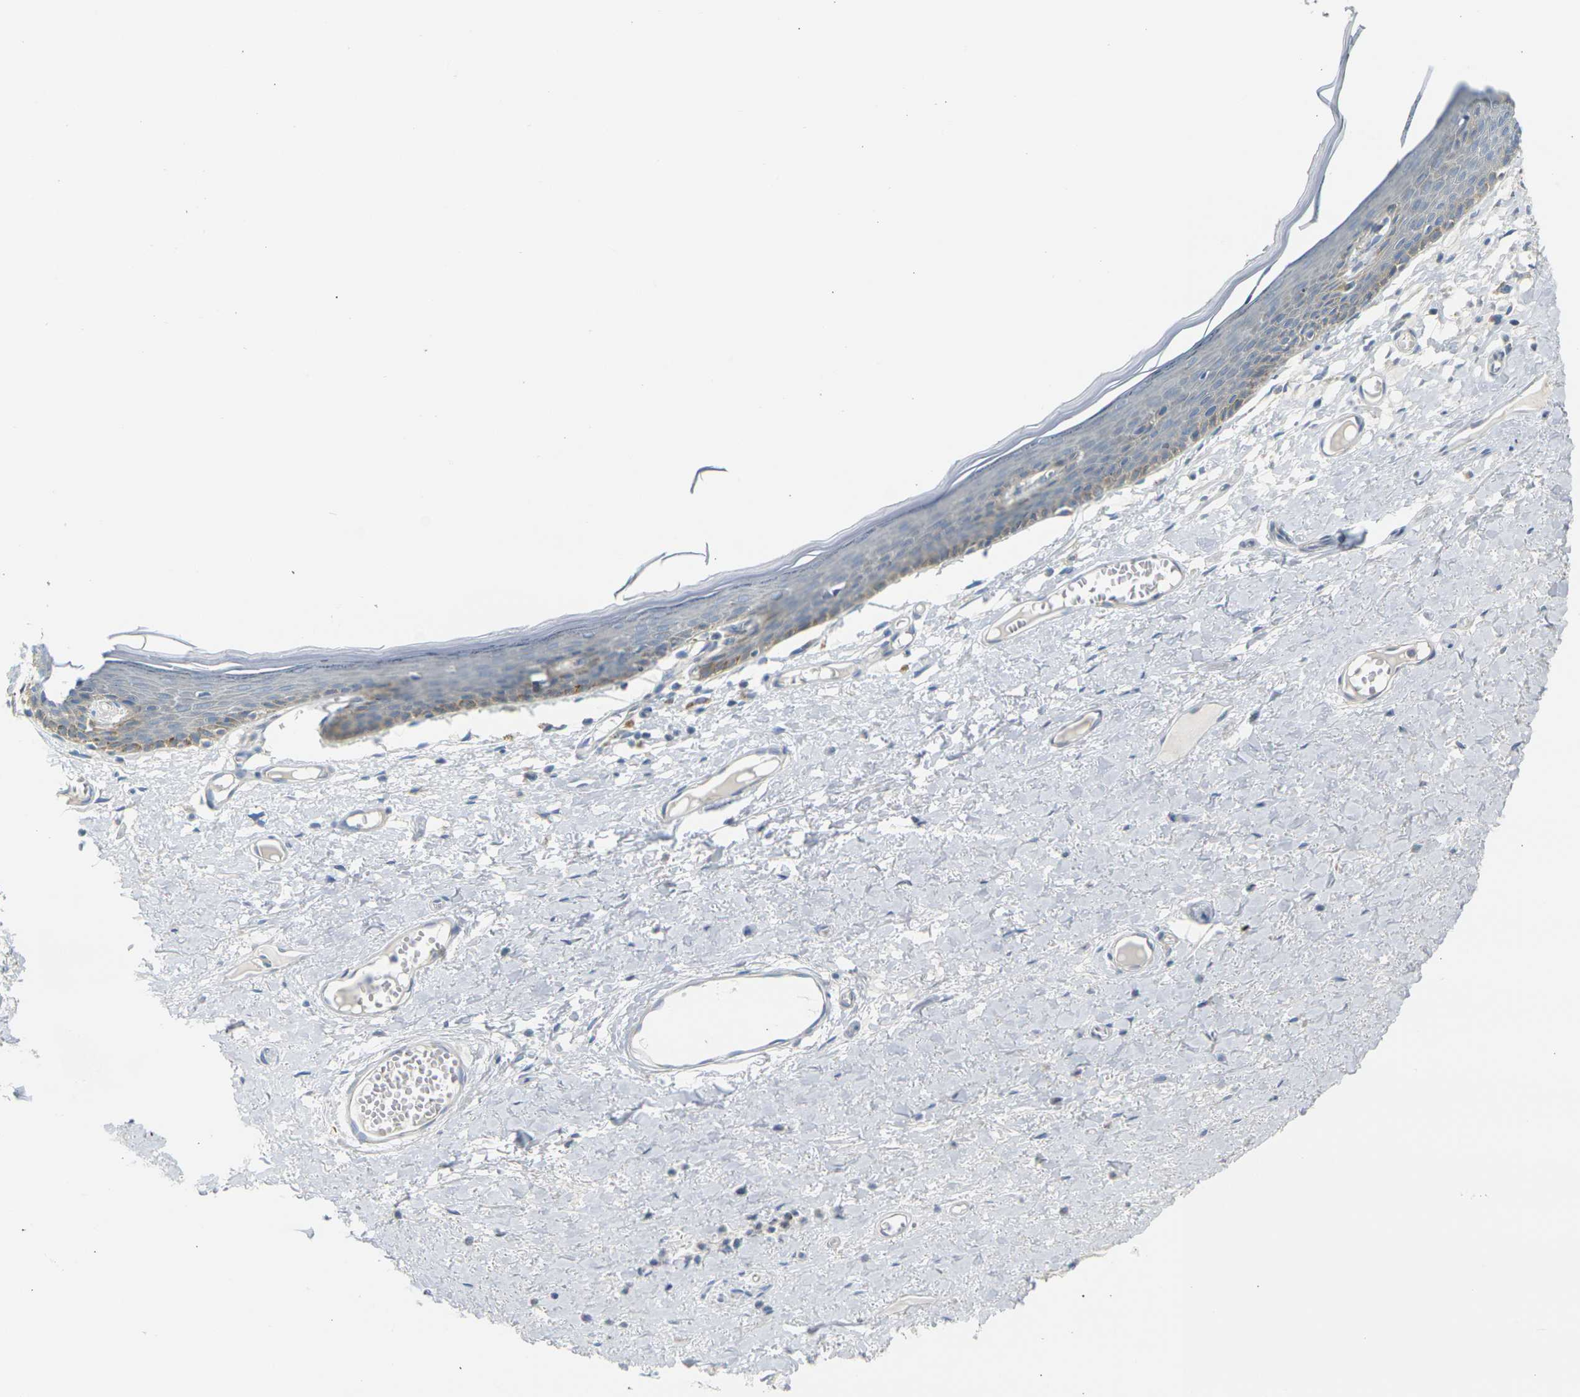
{"staining": {"intensity": "weak", "quantity": "<25%", "location": "cytoplasmic/membranous"}, "tissue": "skin", "cell_type": "Epidermal cells", "image_type": "normal", "snomed": [{"axis": "morphology", "description": "Normal tissue, NOS"}, {"axis": "topography", "description": "Vulva"}], "caption": "High power microscopy photomicrograph of an IHC photomicrograph of benign skin, revealing no significant staining in epidermal cells. (DAB (3,3'-diaminobenzidine) immunohistochemistry (IHC) visualized using brightfield microscopy, high magnification).", "gene": "PARD6B", "patient": {"sex": "female", "age": 54}}